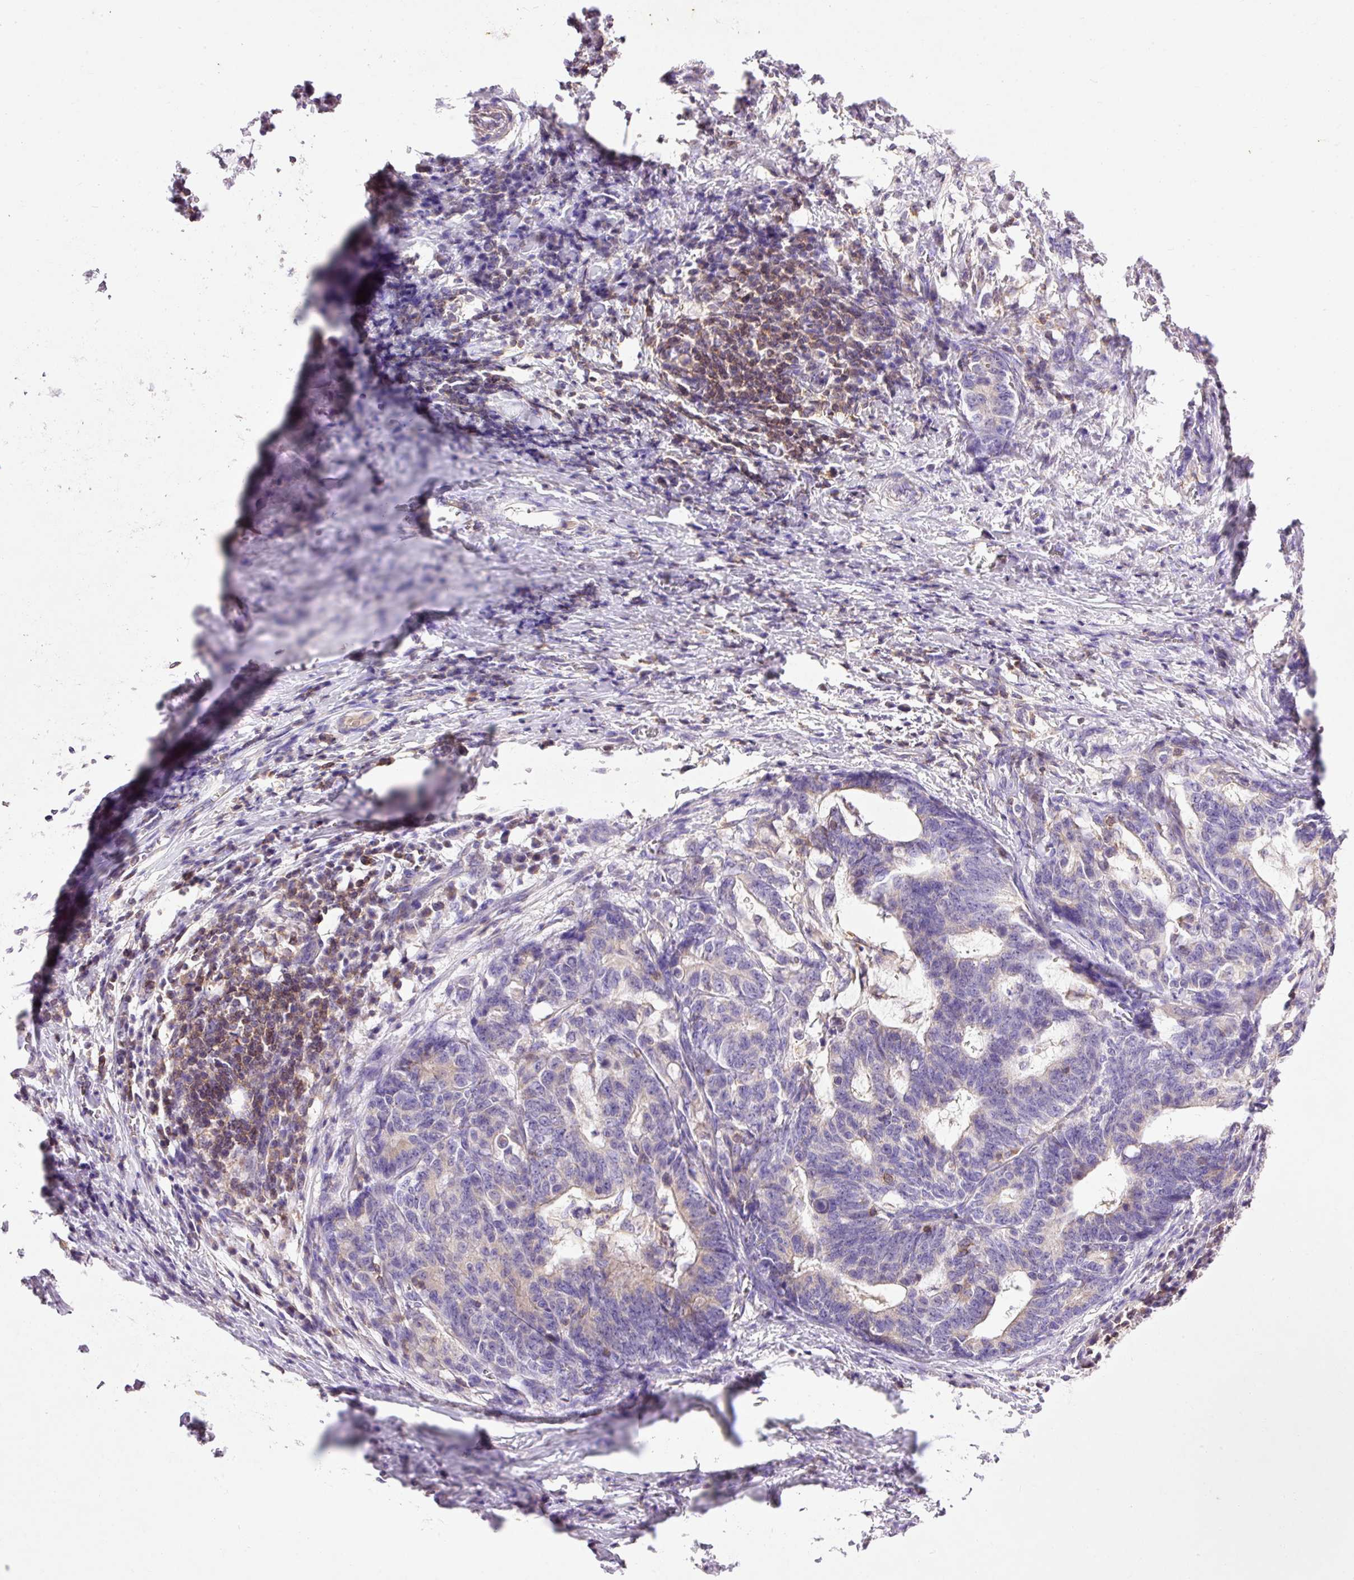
{"staining": {"intensity": "negative", "quantity": "none", "location": "none"}, "tissue": "stomach cancer", "cell_type": "Tumor cells", "image_type": "cancer", "snomed": [{"axis": "morphology", "description": "Normal tissue, NOS"}, {"axis": "morphology", "description": "Adenocarcinoma, NOS"}, {"axis": "topography", "description": "Stomach"}], "caption": "Immunohistochemistry histopathology image of neoplastic tissue: adenocarcinoma (stomach) stained with DAB (3,3'-diaminobenzidine) demonstrates no significant protein staining in tumor cells.", "gene": "IMMT", "patient": {"sex": "female", "age": 64}}